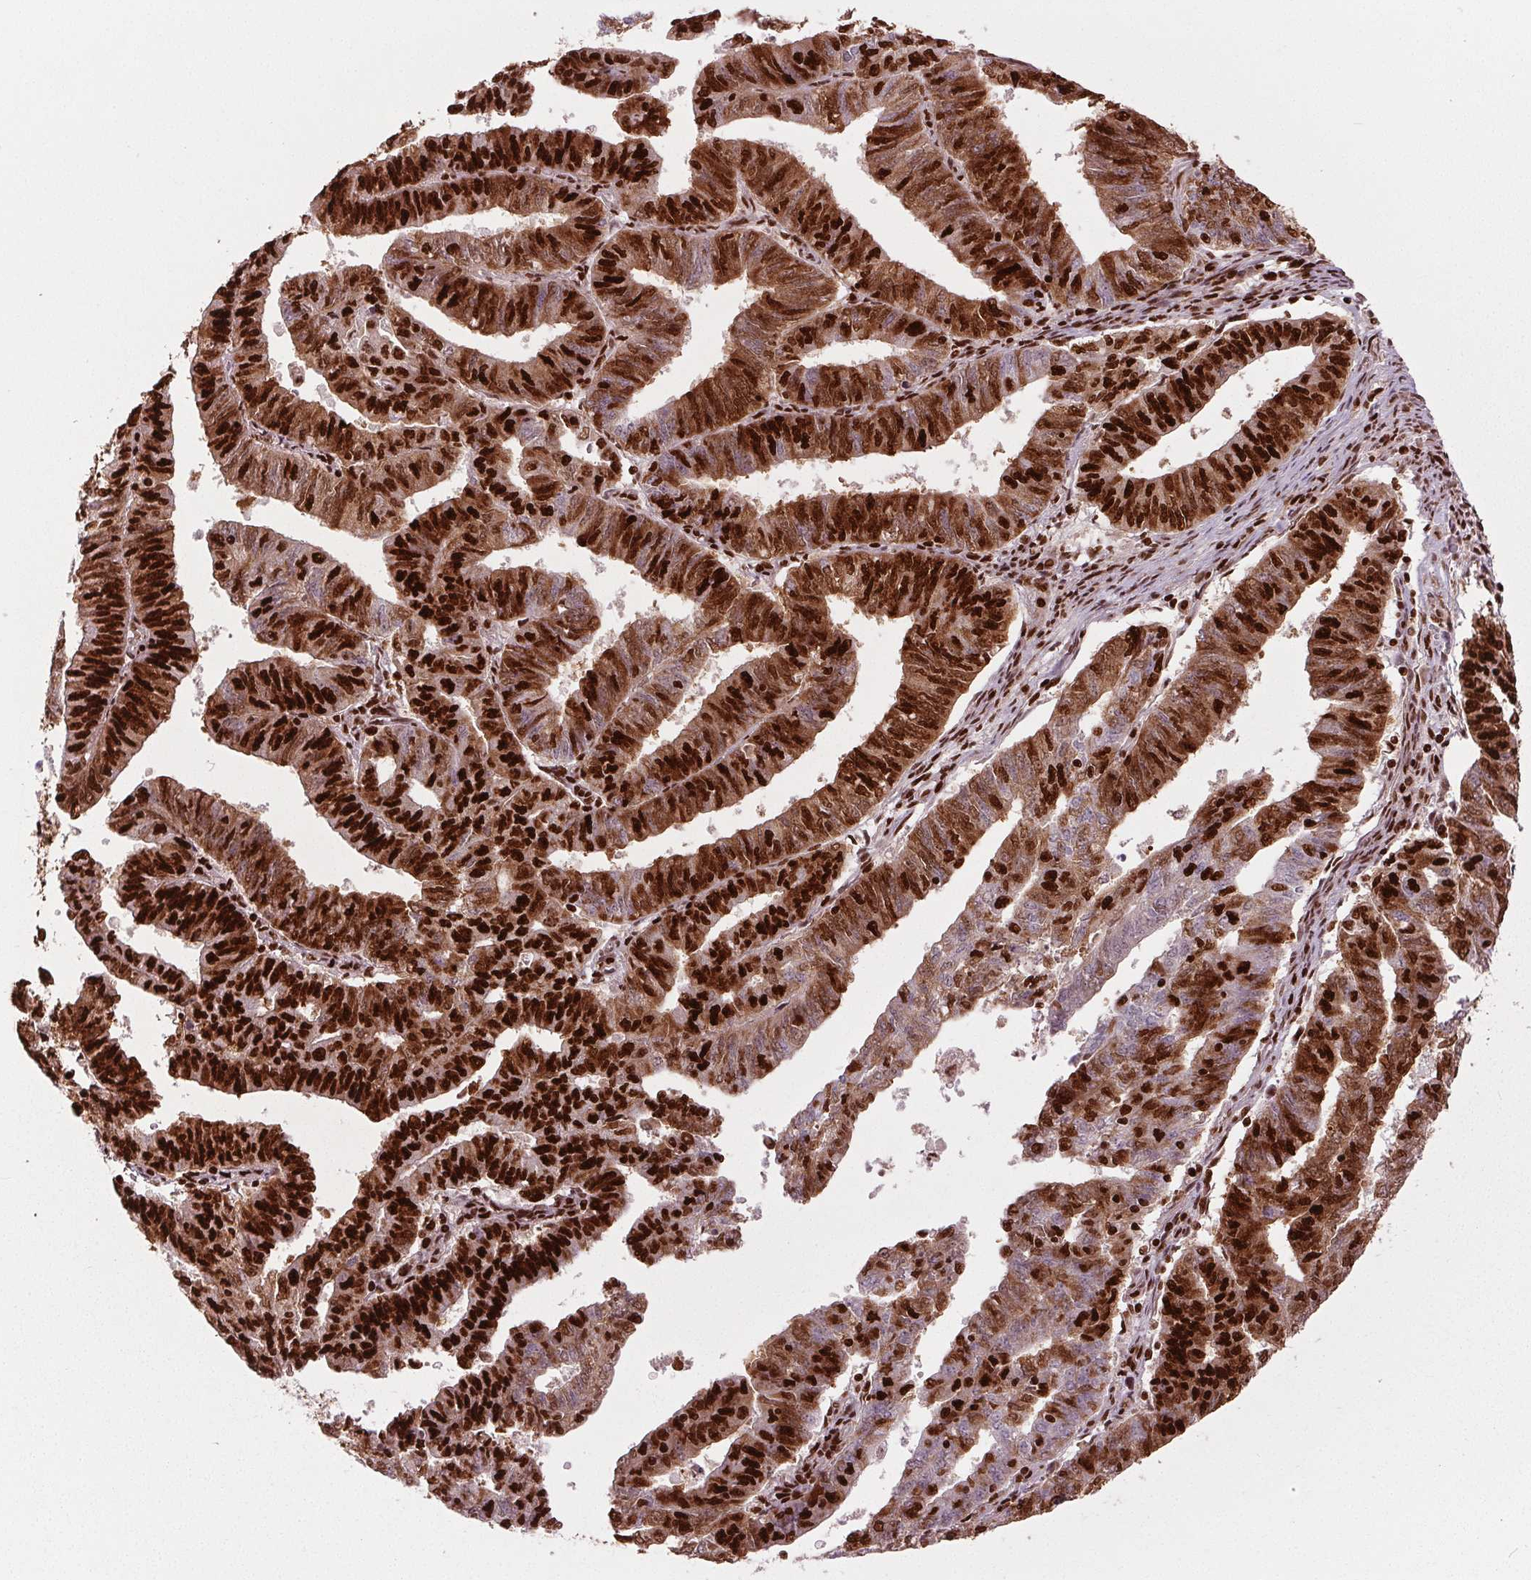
{"staining": {"intensity": "strong", "quantity": "25%-75%", "location": "nuclear"}, "tissue": "endometrial cancer", "cell_type": "Tumor cells", "image_type": "cancer", "snomed": [{"axis": "morphology", "description": "Adenocarcinoma, NOS"}, {"axis": "topography", "description": "Endometrium"}], "caption": "This is a micrograph of immunohistochemistry (IHC) staining of endometrial cancer (adenocarcinoma), which shows strong expression in the nuclear of tumor cells.", "gene": "BRD4", "patient": {"sex": "female", "age": 82}}